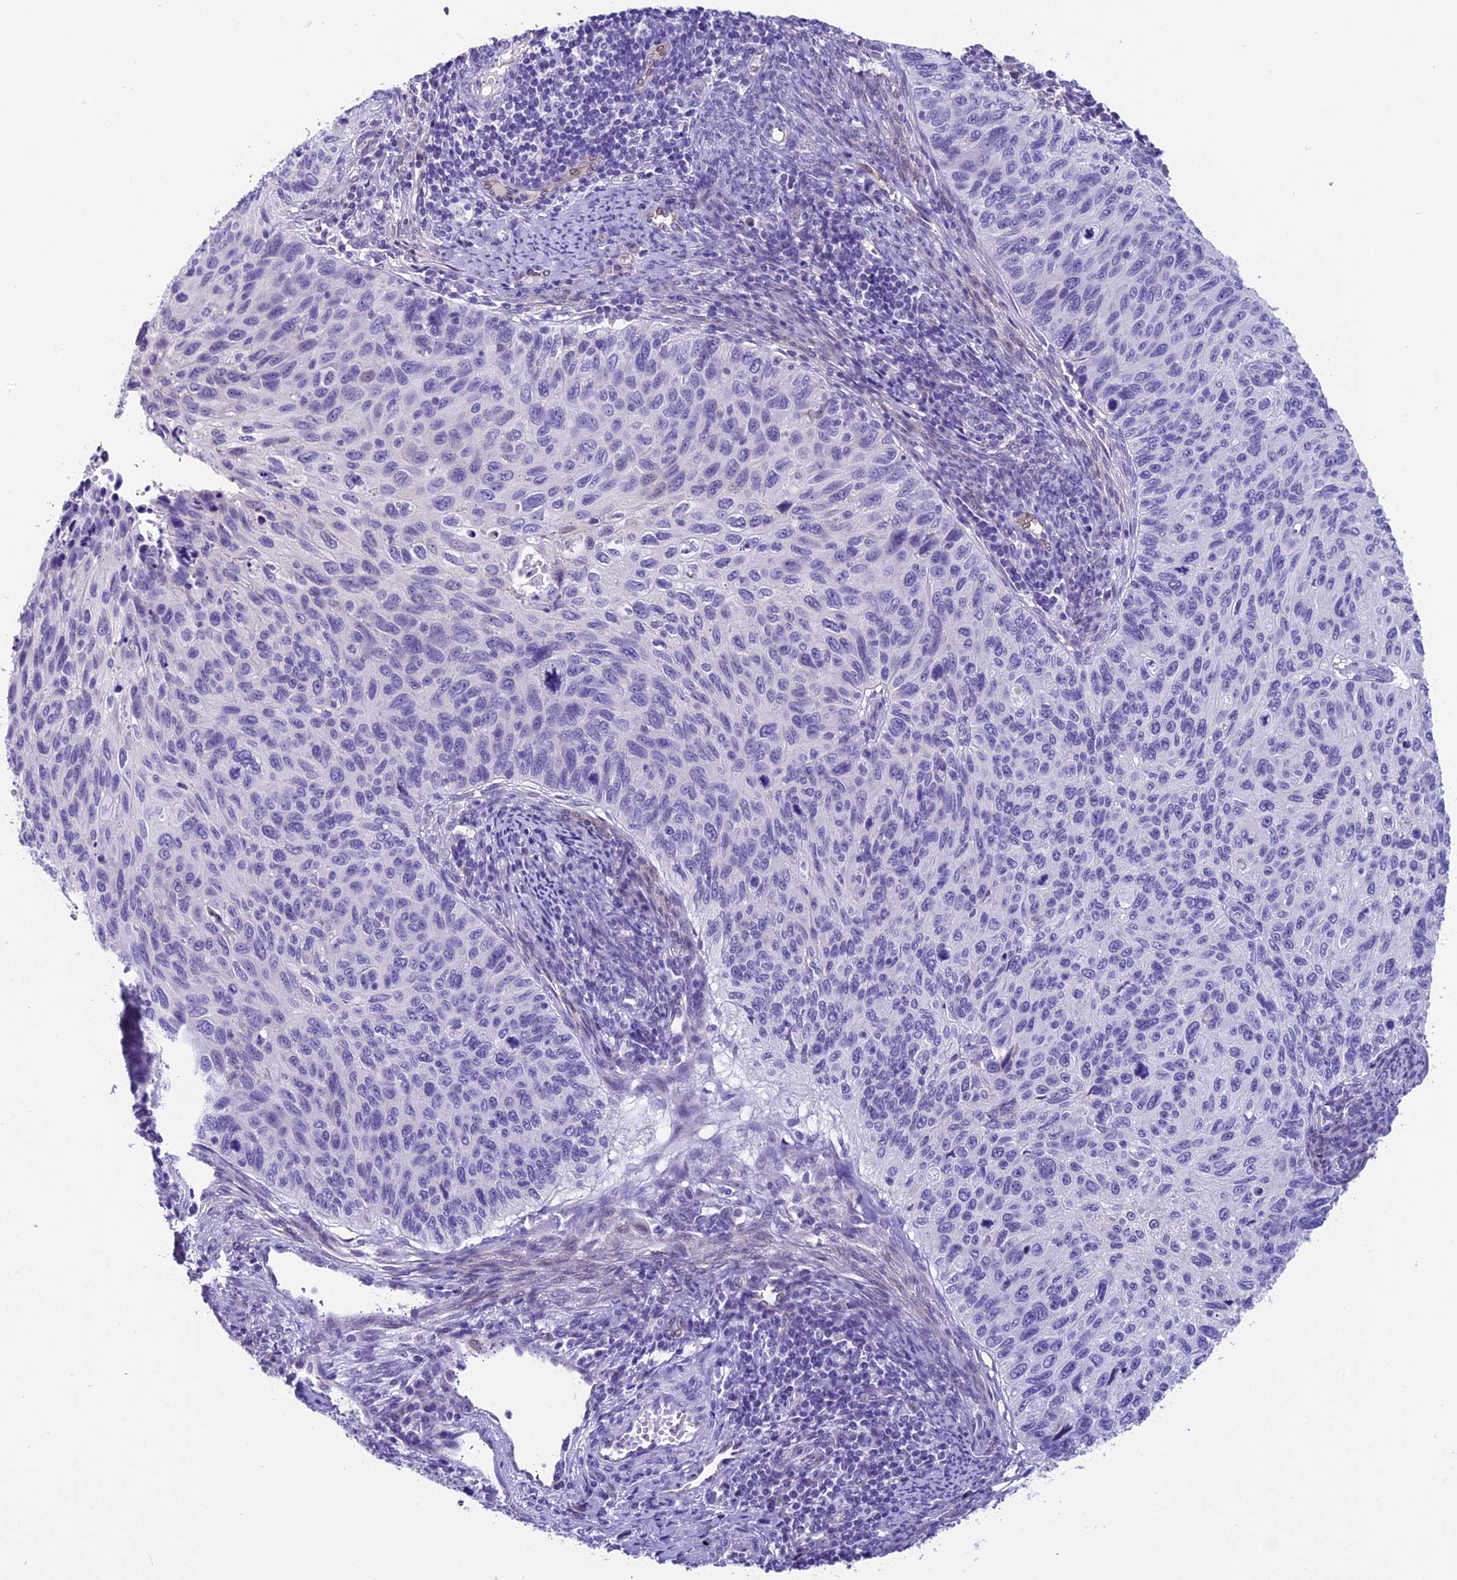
{"staining": {"intensity": "negative", "quantity": "none", "location": "none"}, "tissue": "cervical cancer", "cell_type": "Tumor cells", "image_type": "cancer", "snomed": [{"axis": "morphology", "description": "Squamous cell carcinoma, NOS"}, {"axis": "topography", "description": "Cervix"}], "caption": "Tumor cells show no significant staining in cervical cancer. The staining is performed using DAB brown chromogen with nuclei counter-stained in using hematoxylin.", "gene": "PRR15", "patient": {"sex": "female", "age": 70}}